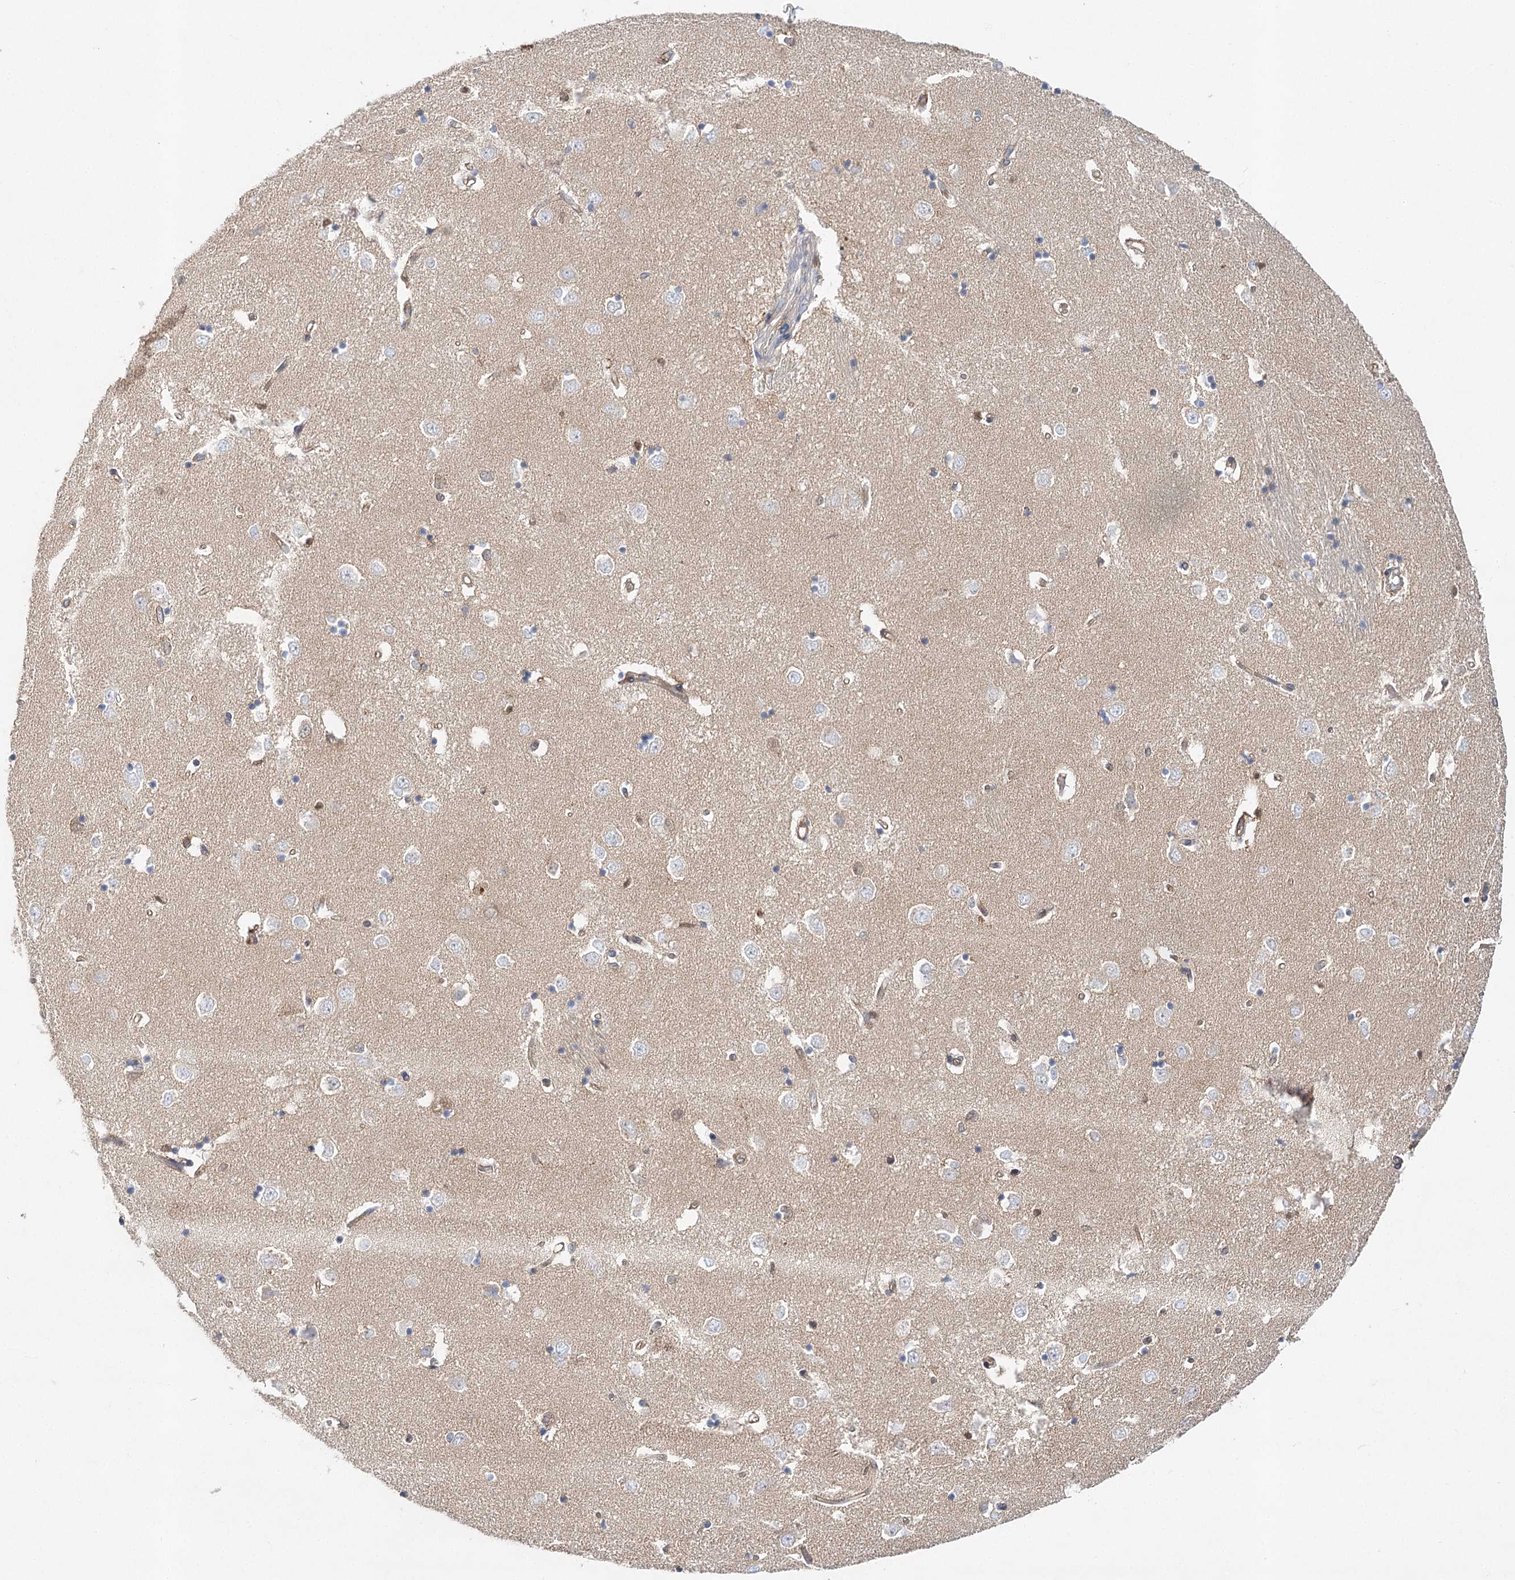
{"staining": {"intensity": "negative", "quantity": "none", "location": "none"}, "tissue": "caudate", "cell_type": "Glial cells", "image_type": "normal", "snomed": [{"axis": "morphology", "description": "Normal tissue, NOS"}, {"axis": "topography", "description": "Lateral ventricle wall"}], "caption": "Immunohistochemical staining of benign human caudate reveals no significant positivity in glial cells.", "gene": "ABRAXAS2", "patient": {"sex": "male", "age": 45}}